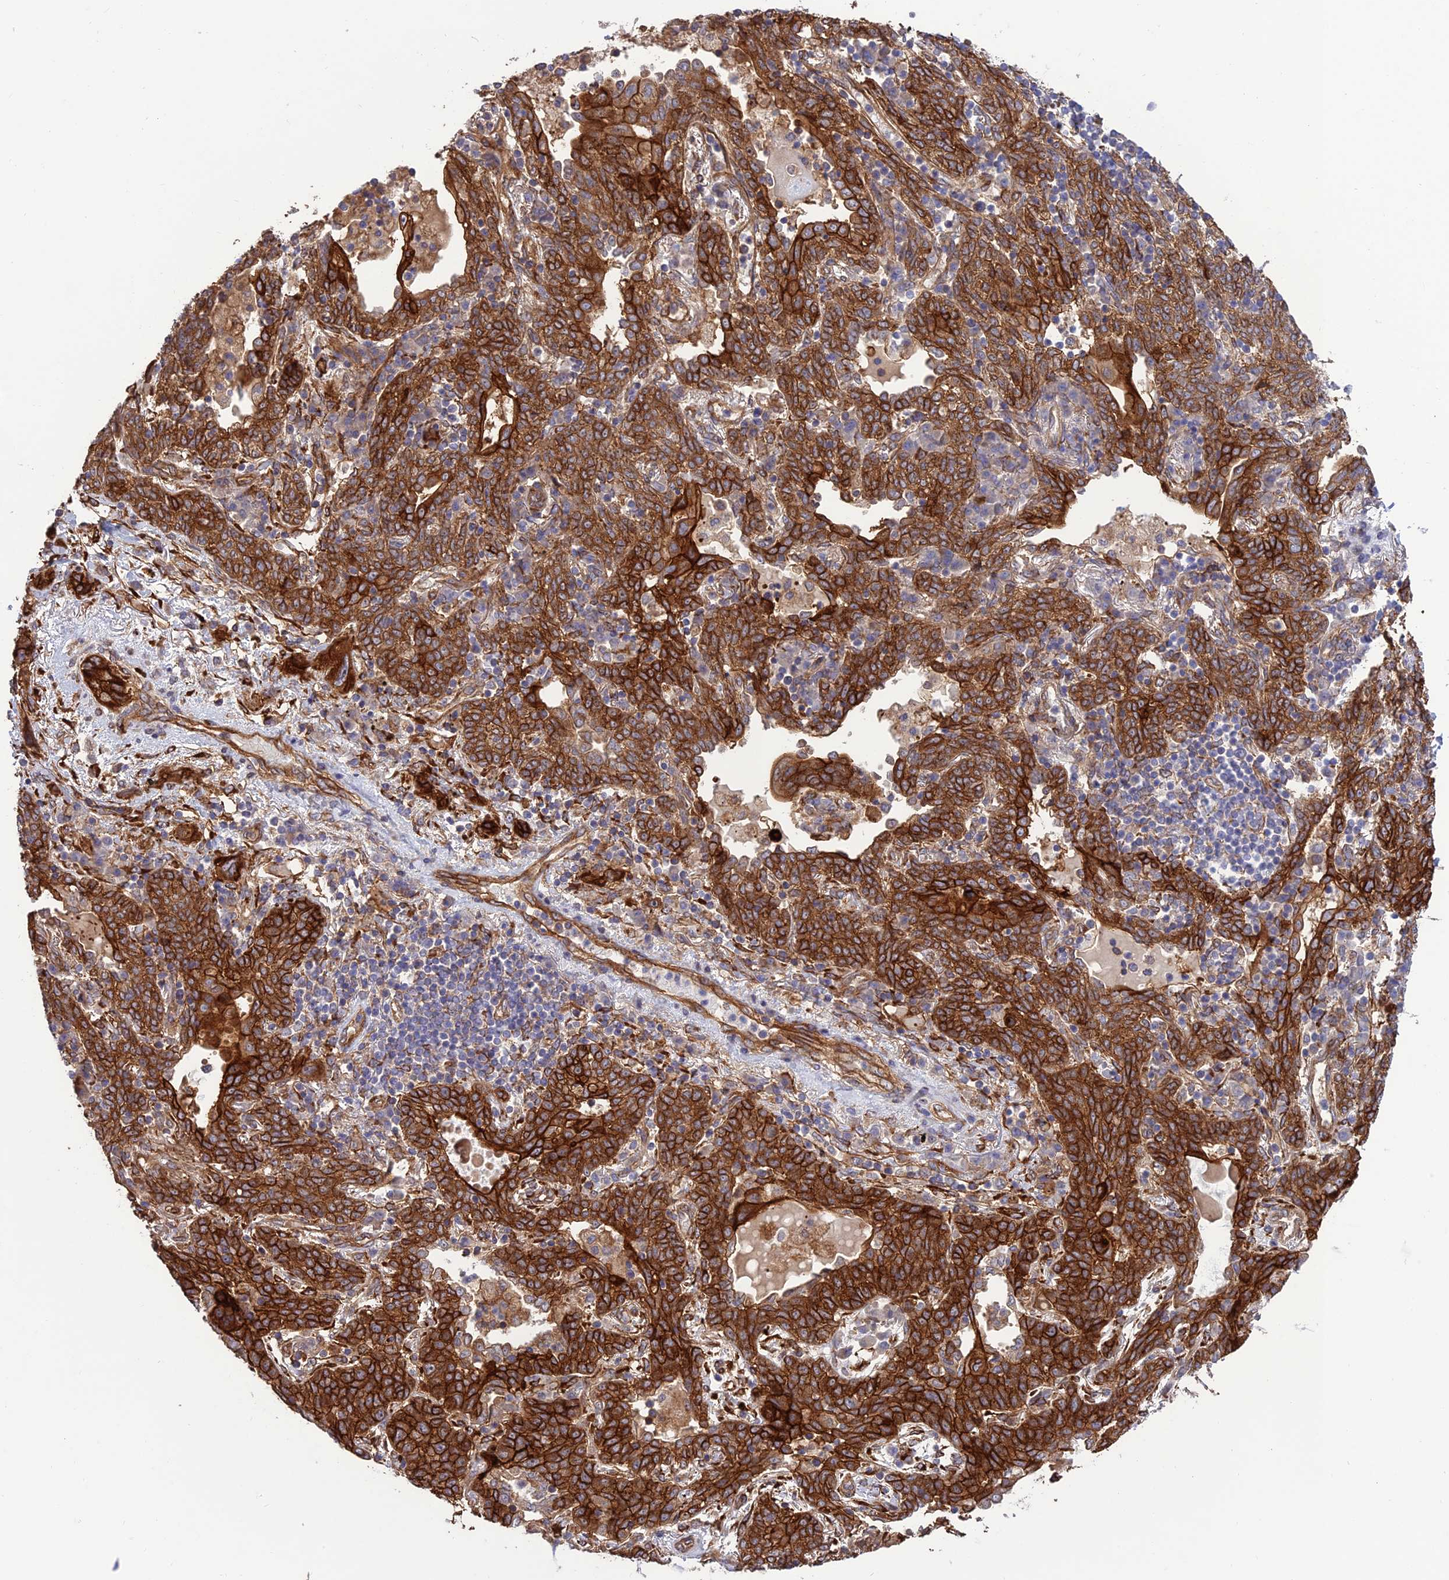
{"staining": {"intensity": "strong", "quantity": ">75%", "location": "cytoplasmic/membranous"}, "tissue": "lung cancer", "cell_type": "Tumor cells", "image_type": "cancer", "snomed": [{"axis": "morphology", "description": "Squamous cell carcinoma, NOS"}, {"axis": "topography", "description": "Lung"}], "caption": "A high-resolution histopathology image shows immunohistochemistry staining of lung cancer, which reveals strong cytoplasmic/membranous expression in about >75% of tumor cells.", "gene": "CRTAP", "patient": {"sex": "female", "age": 70}}